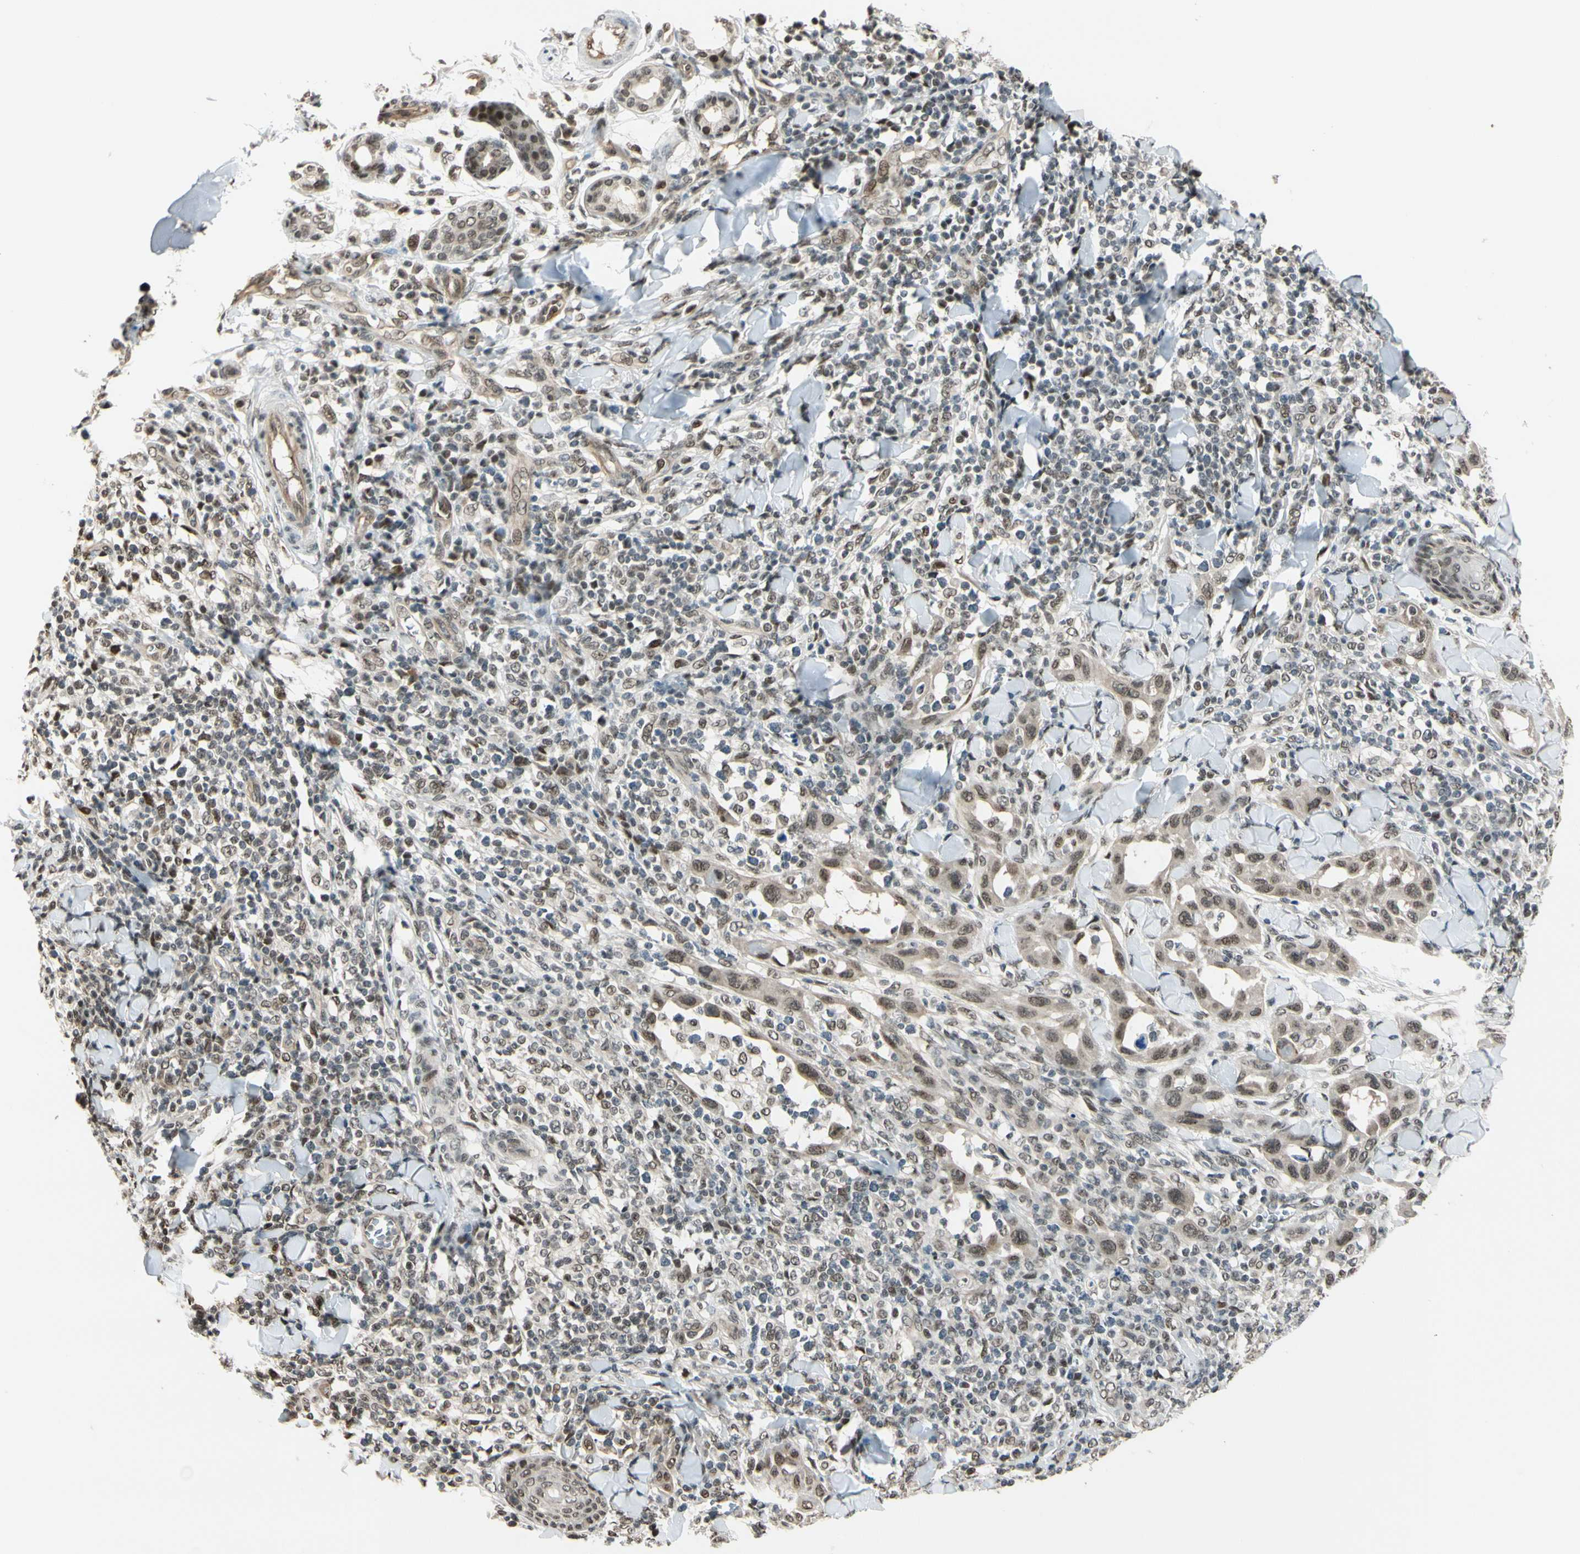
{"staining": {"intensity": "weak", "quantity": ">75%", "location": "cytoplasmic/membranous,nuclear"}, "tissue": "skin cancer", "cell_type": "Tumor cells", "image_type": "cancer", "snomed": [{"axis": "morphology", "description": "Squamous cell carcinoma, NOS"}, {"axis": "topography", "description": "Skin"}], "caption": "Skin cancer (squamous cell carcinoma) tissue displays weak cytoplasmic/membranous and nuclear expression in approximately >75% of tumor cells, visualized by immunohistochemistry.", "gene": "SUFU", "patient": {"sex": "male", "age": 24}}